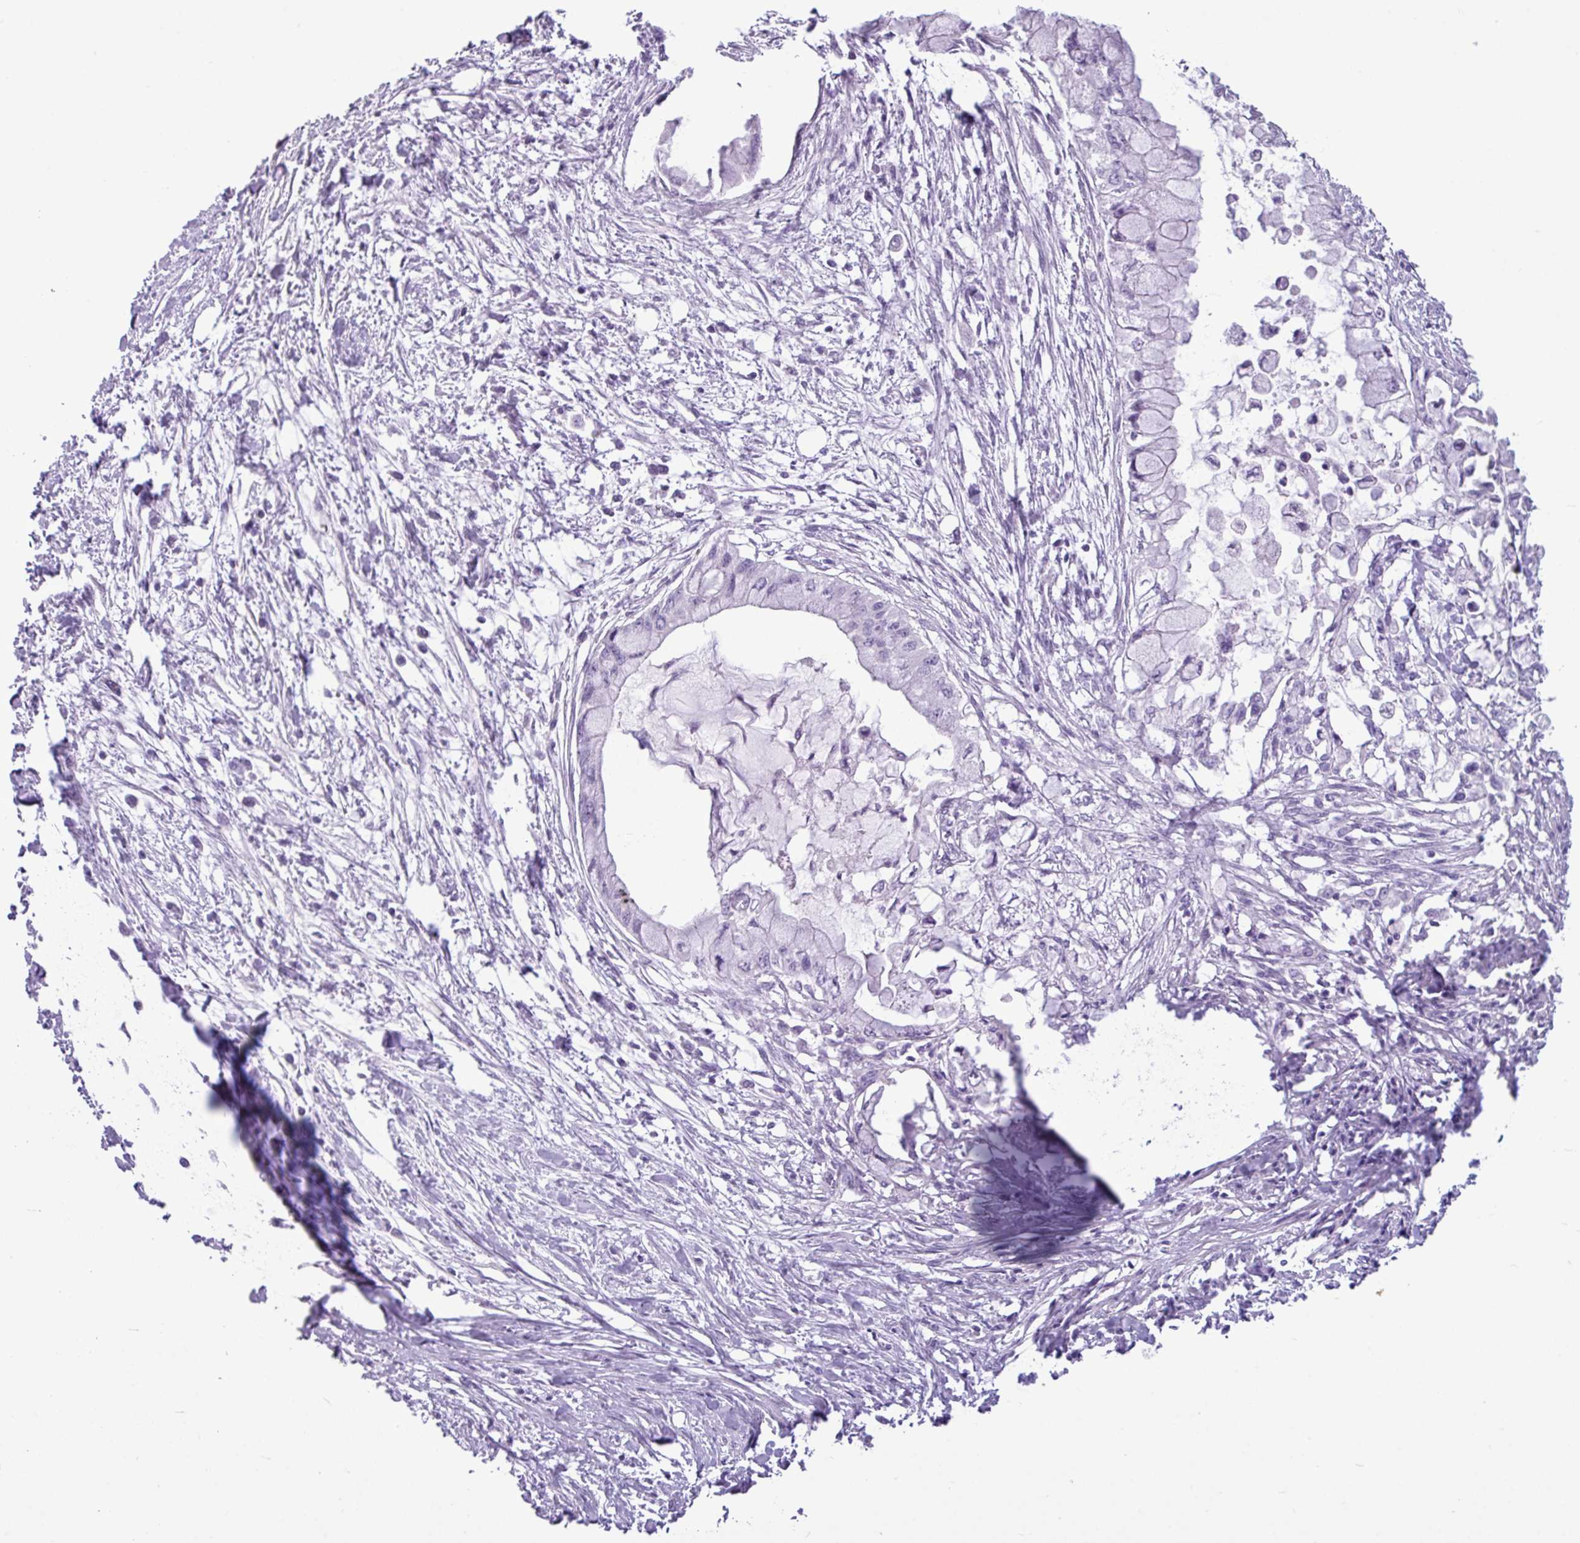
{"staining": {"intensity": "negative", "quantity": "none", "location": "none"}, "tissue": "pancreatic cancer", "cell_type": "Tumor cells", "image_type": "cancer", "snomed": [{"axis": "morphology", "description": "Adenocarcinoma, NOS"}, {"axis": "topography", "description": "Pancreas"}], "caption": "Micrograph shows no significant protein expression in tumor cells of adenocarcinoma (pancreatic).", "gene": "AMY1B", "patient": {"sex": "male", "age": 48}}